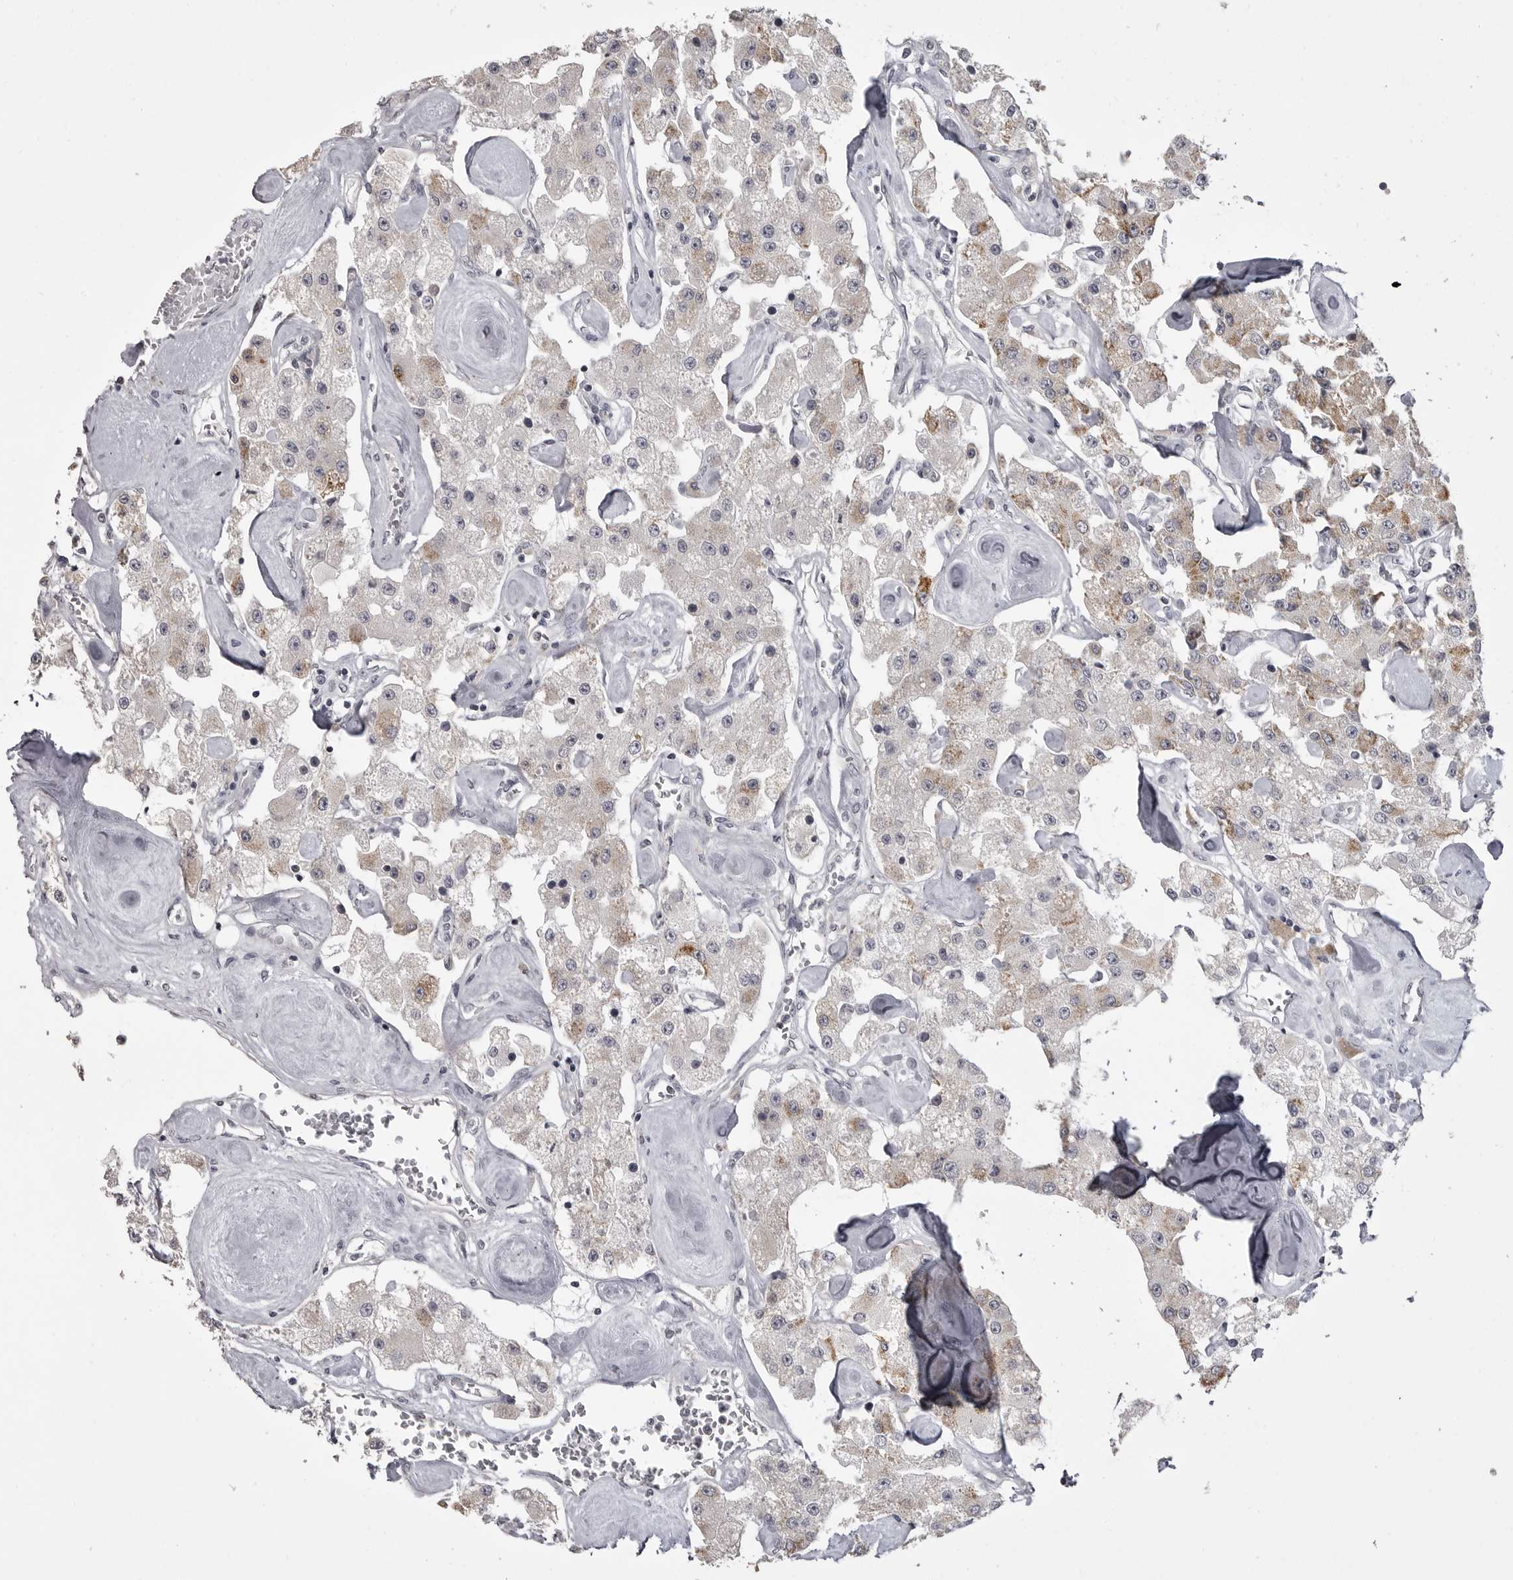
{"staining": {"intensity": "moderate", "quantity": "<25%", "location": "cytoplasmic/membranous"}, "tissue": "carcinoid", "cell_type": "Tumor cells", "image_type": "cancer", "snomed": [{"axis": "morphology", "description": "Carcinoid, malignant, NOS"}, {"axis": "topography", "description": "Pancreas"}], "caption": "Brown immunohistochemical staining in carcinoid (malignant) reveals moderate cytoplasmic/membranous staining in about <25% of tumor cells.", "gene": "GPN2", "patient": {"sex": "male", "age": 41}}